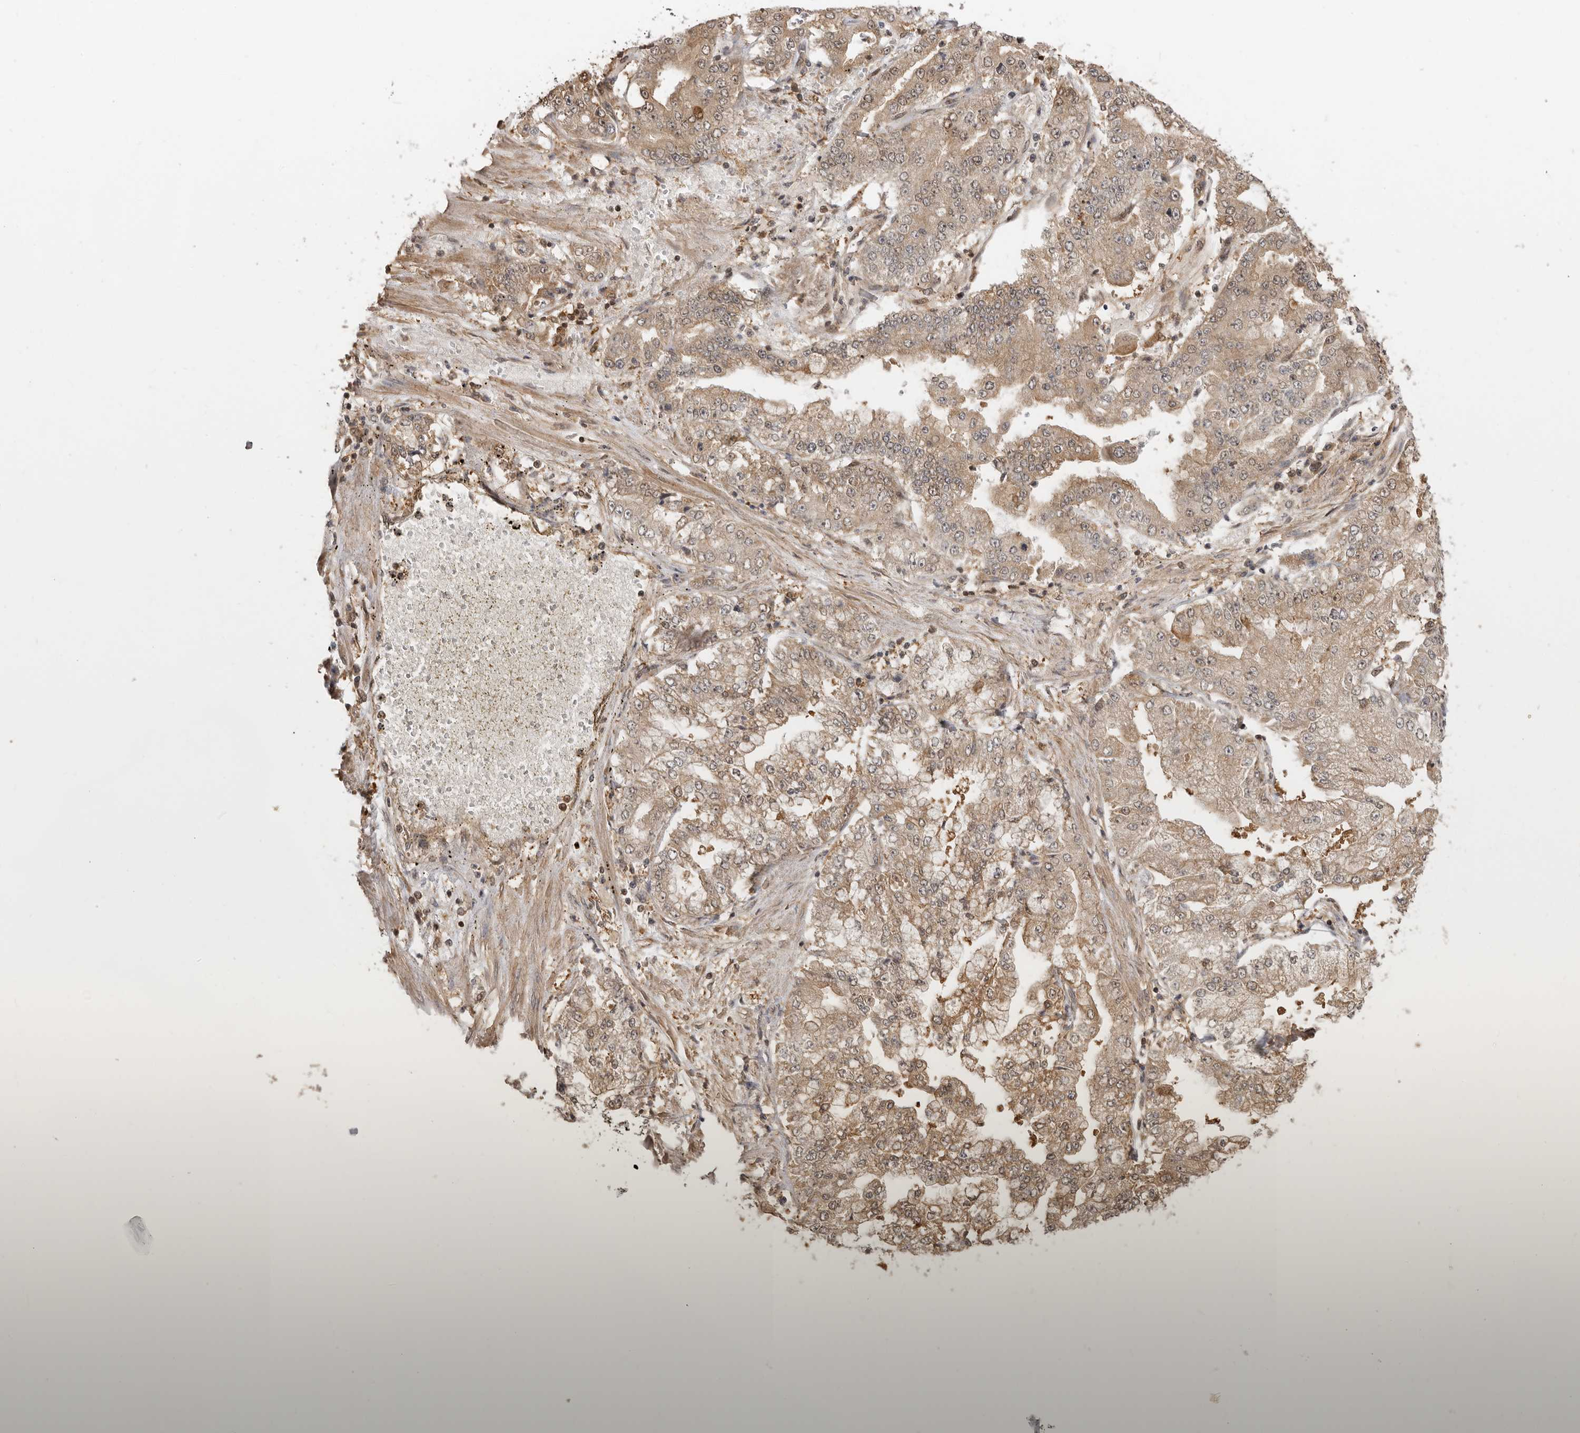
{"staining": {"intensity": "moderate", "quantity": ">75%", "location": "cytoplasmic/membranous"}, "tissue": "stomach cancer", "cell_type": "Tumor cells", "image_type": "cancer", "snomed": [{"axis": "morphology", "description": "Adenocarcinoma, NOS"}, {"axis": "topography", "description": "Stomach"}], "caption": "Protein expression analysis of adenocarcinoma (stomach) shows moderate cytoplasmic/membranous expression in approximately >75% of tumor cells.", "gene": "ADPRS", "patient": {"sex": "male", "age": 76}}